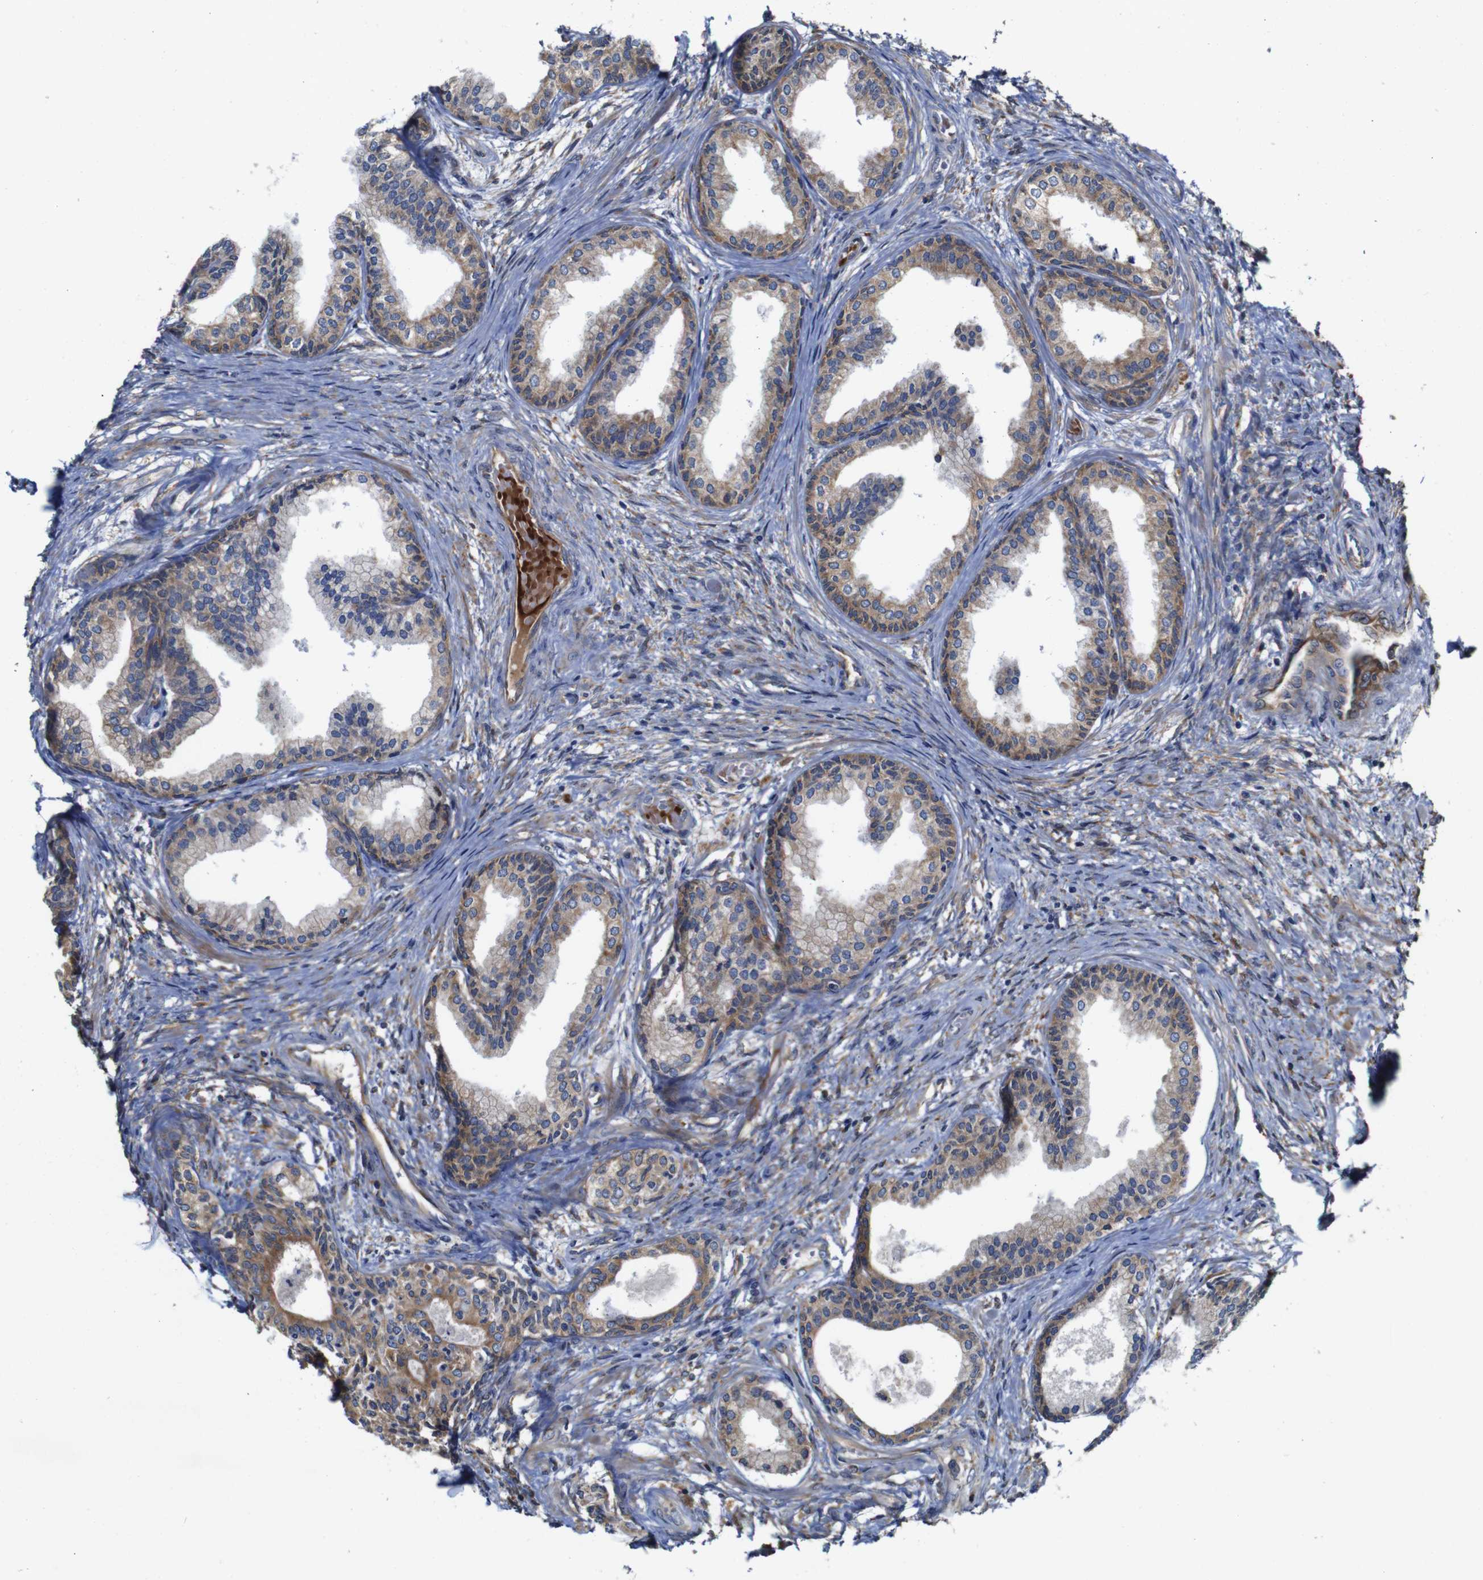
{"staining": {"intensity": "moderate", "quantity": "25%-75%", "location": "cytoplasmic/membranous"}, "tissue": "prostate", "cell_type": "Glandular cells", "image_type": "normal", "snomed": [{"axis": "morphology", "description": "Normal tissue, NOS"}, {"axis": "topography", "description": "Prostate"}], "caption": "The micrograph demonstrates a brown stain indicating the presence of a protein in the cytoplasmic/membranous of glandular cells in prostate.", "gene": "CLCC1", "patient": {"sex": "male", "age": 76}}